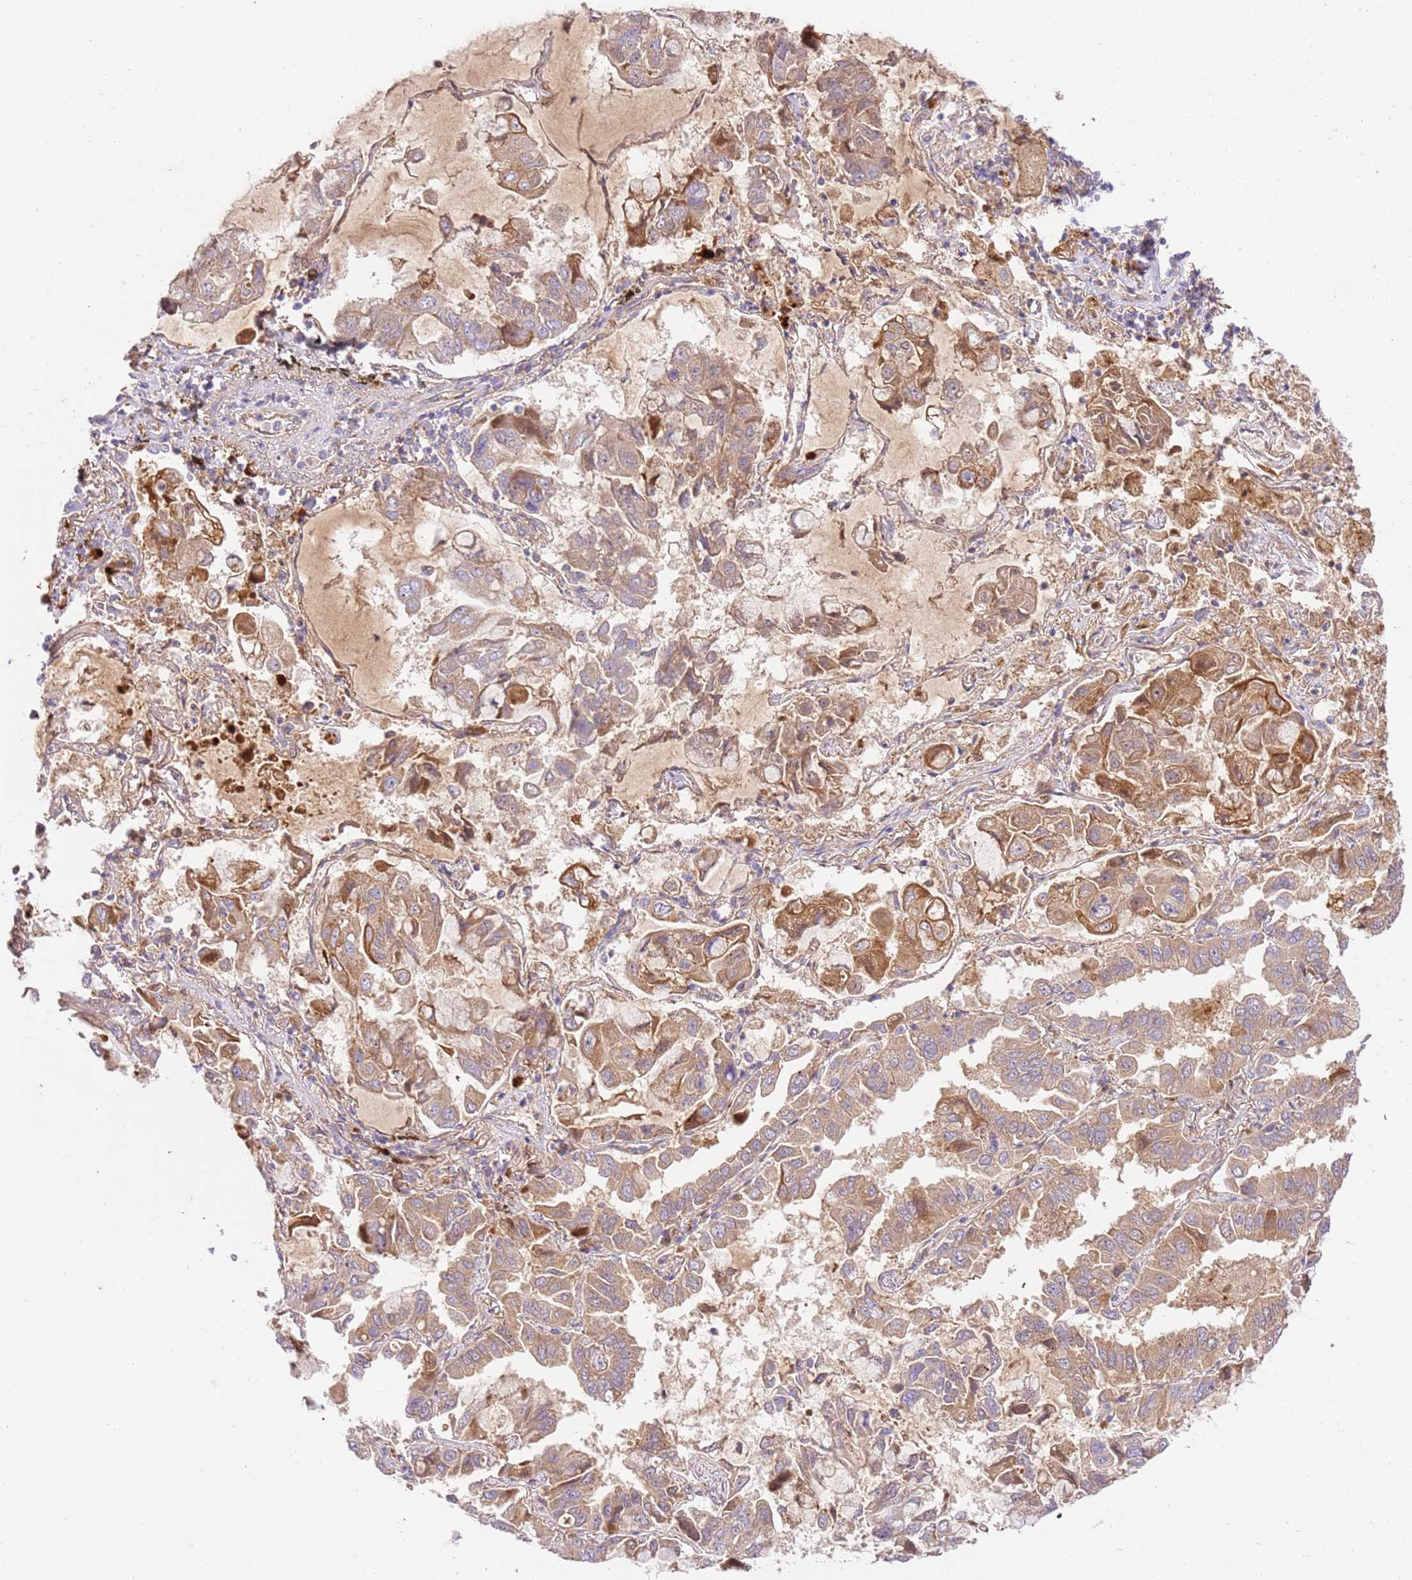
{"staining": {"intensity": "moderate", "quantity": "<25%", "location": "cytoplasmic/membranous"}, "tissue": "lung cancer", "cell_type": "Tumor cells", "image_type": "cancer", "snomed": [{"axis": "morphology", "description": "Adenocarcinoma, NOS"}, {"axis": "topography", "description": "Lung"}], "caption": "Lung cancer (adenocarcinoma) stained with a brown dye reveals moderate cytoplasmic/membranous positive staining in approximately <25% of tumor cells.", "gene": "C8G", "patient": {"sex": "male", "age": 64}}